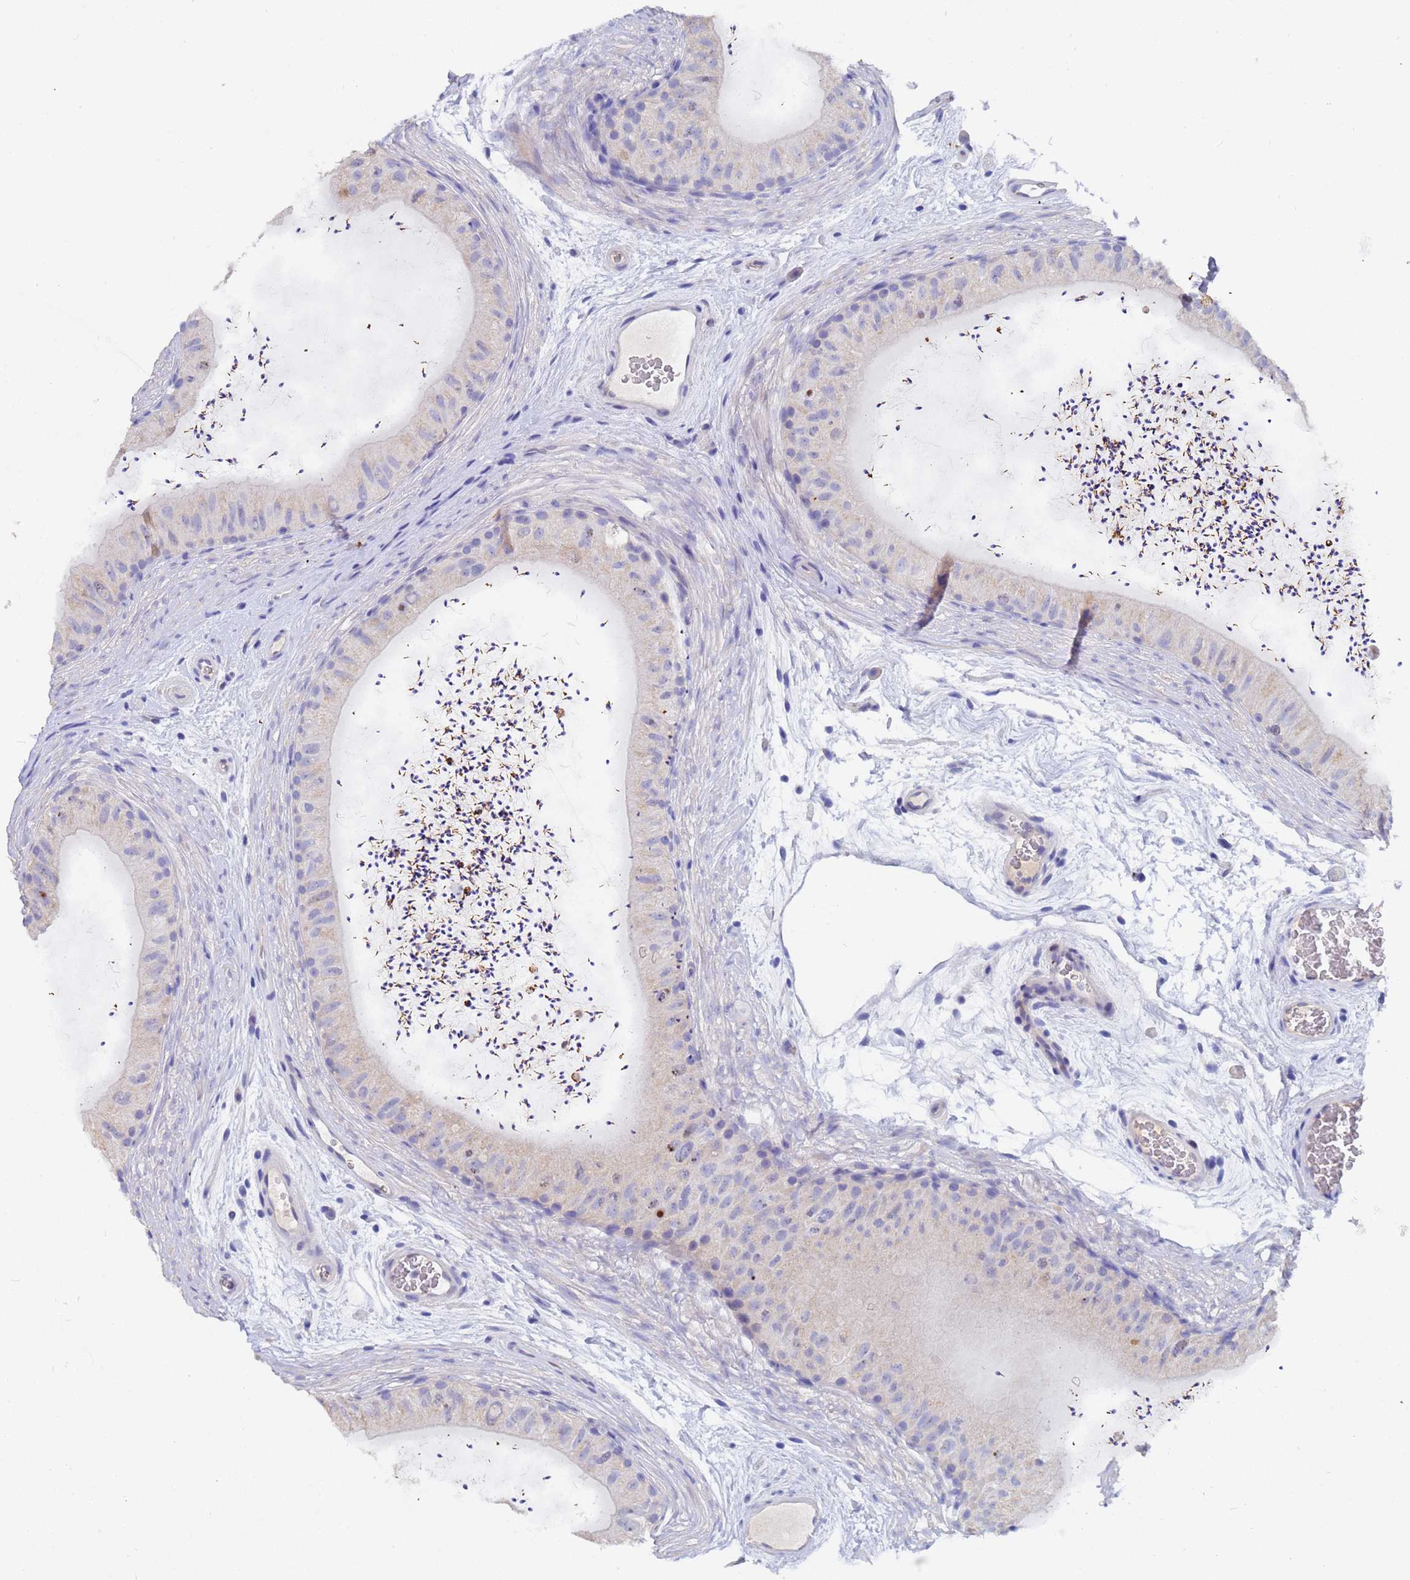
{"staining": {"intensity": "negative", "quantity": "none", "location": "none"}, "tissue": "epididymis", "cell_type": "Glandular cells", "image_type": "normal", "snomed": [{"axis": "morphology", "description": "Normal tissue, NOS"}, {"axis": "topography", "description": "Epididymis"}], "caption": "Immunohistochemical staining of normal human epididymis reveals no significant staining in glandular cells.", "gene": "IHO1", "patient": {"sex": "male", "age": 50}}